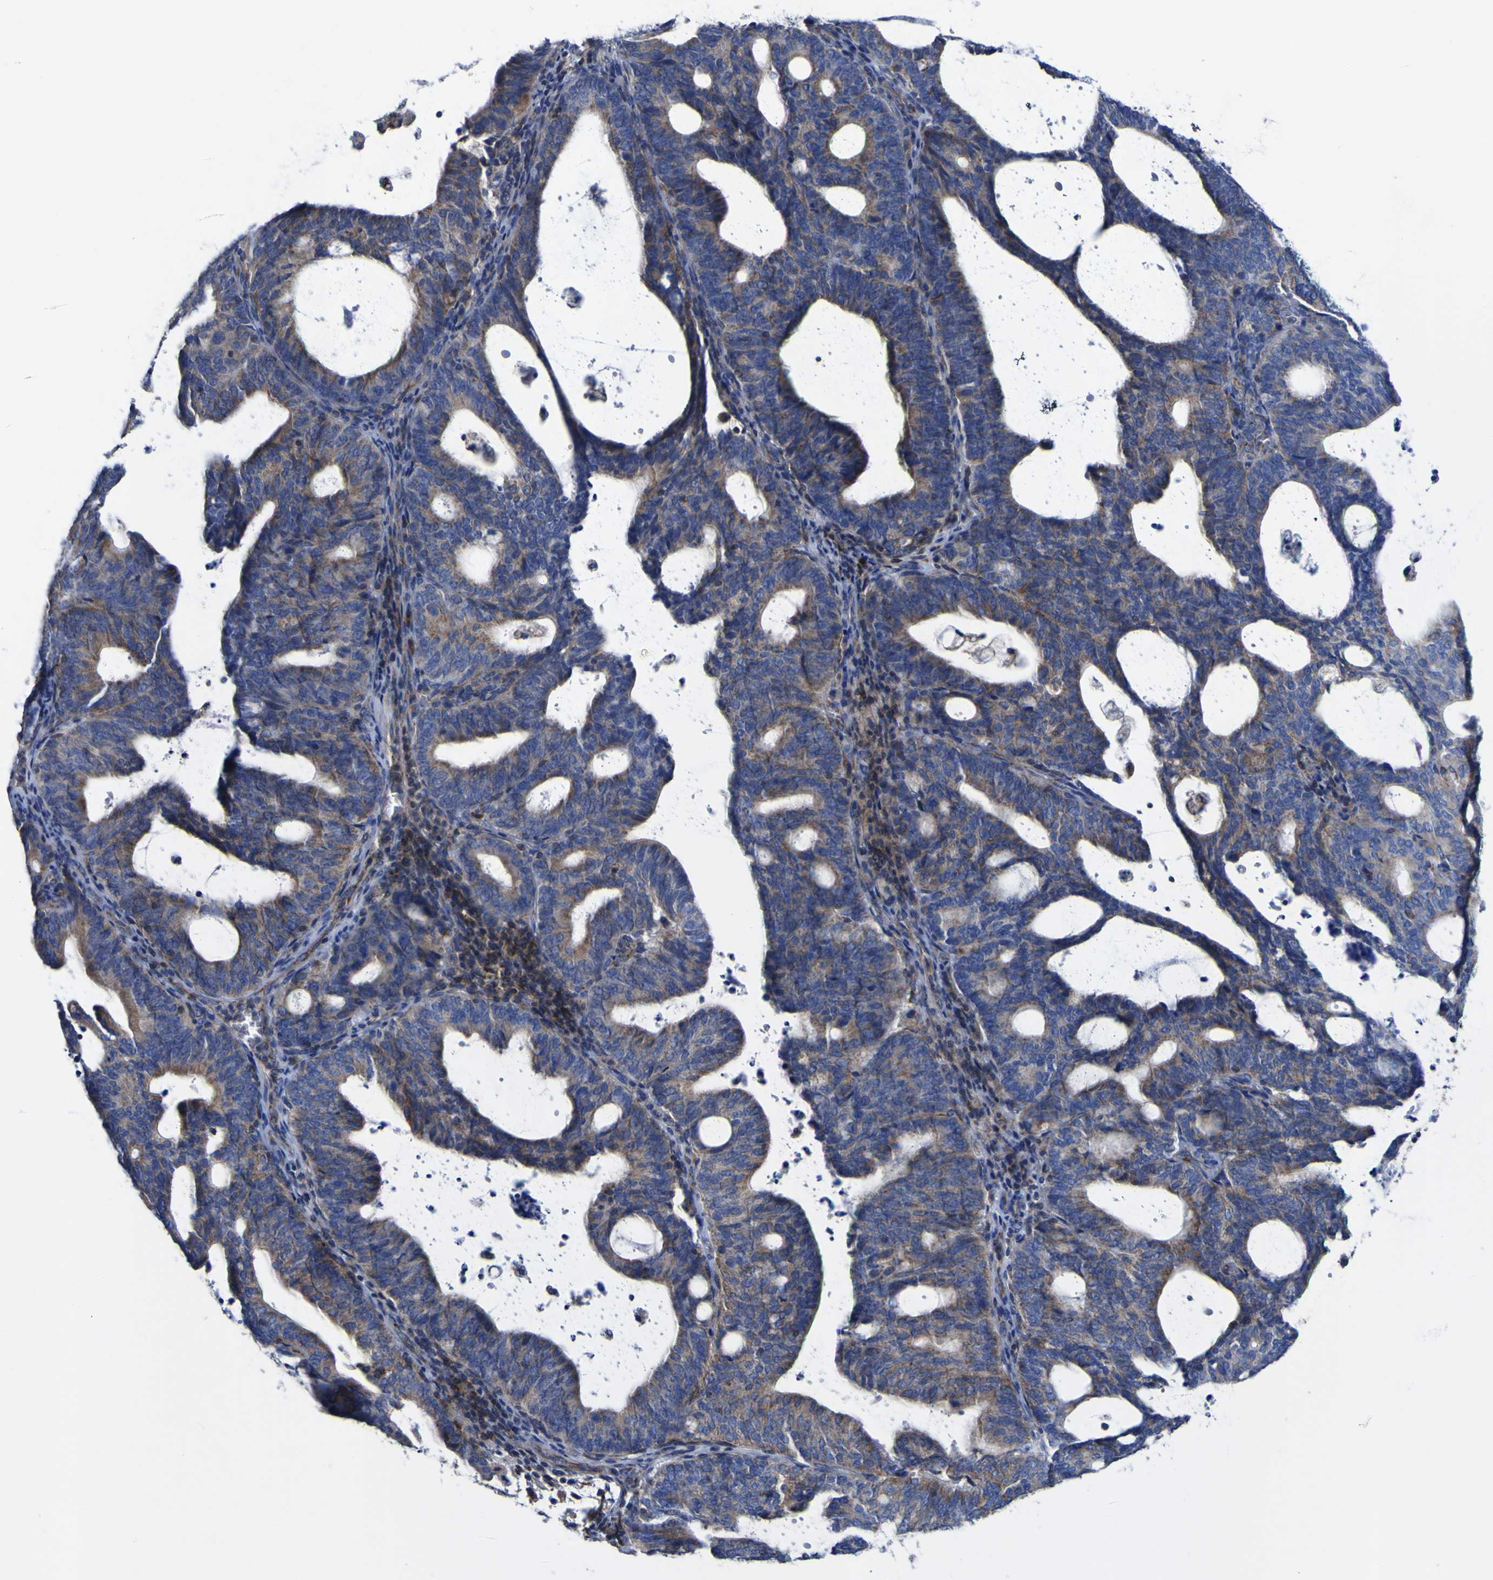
{"staining": {"intensity": "moderate", "quantity": ">75%", "location": "cytoplasmic/membranous"}, "tissue": "endometrial cancer", "cell_type": "Tumor cells", "image_type": "cancer", "snomed": [{"axis": "morphology", "description": "Adenocarcinoma, NOS"}, {"axis": "topography", "description": "Uterus"}], "caption": "This is a histology image of IHC staining of endometrial adenocarcinoma, which shows moderate positivity in the cytoplasmic/membranous of tumor cells.", "gene": "CCDC90B", "patient": {"sex": "female", "age": 83}}